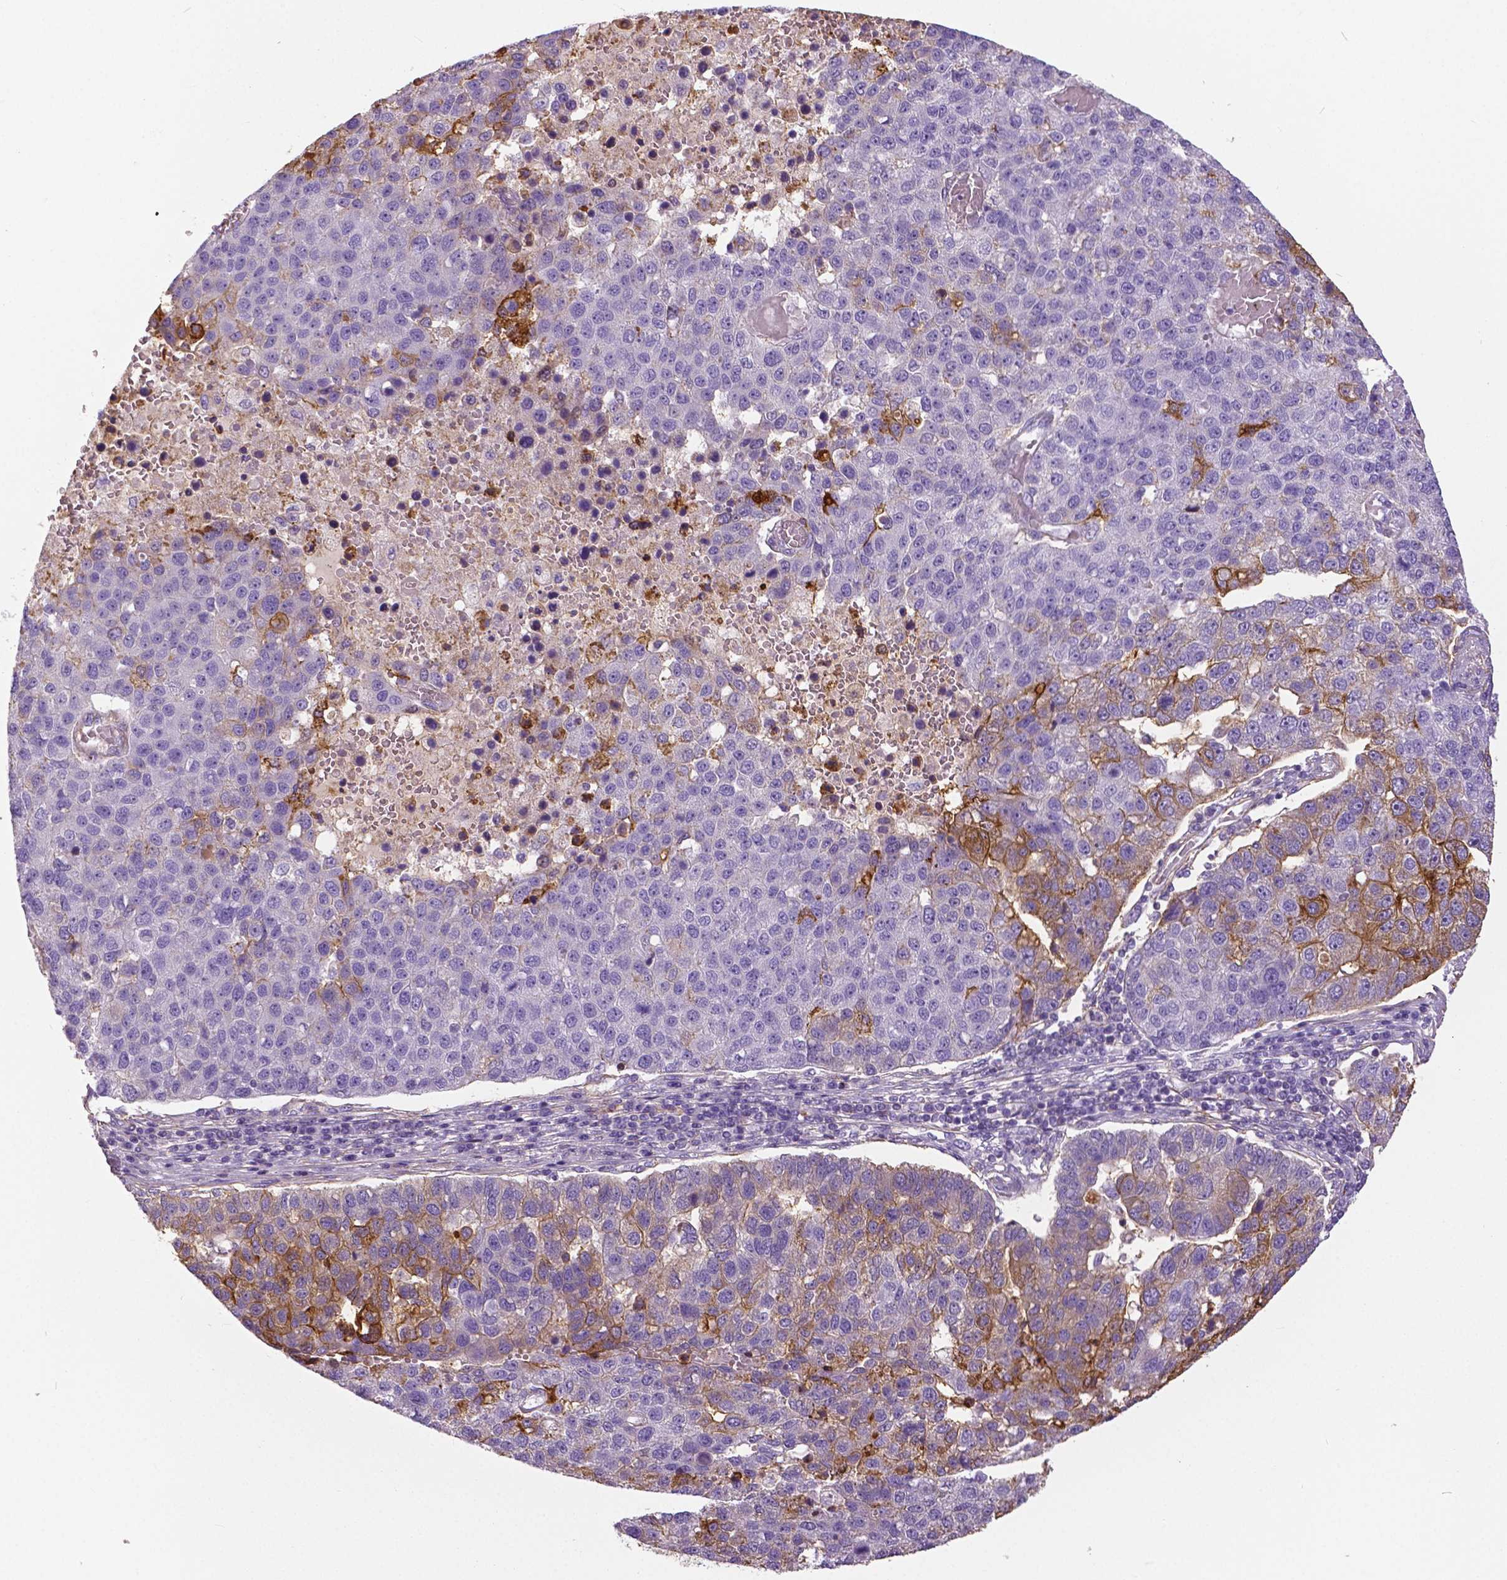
{"staining": {"intensity": "moderate", "quantity": "<25%", "location": "cytoplasmic/membranous"}, "tissue": "pancreatic cancer", "cell_type": "Tumor cells", "image_type": "cancer", "snomed": [{"axis": "morphology", "description": "Adenocarcinoma, NOS"}, {"axis": "topography", "description": "Pancreas"}], "caption": "Immunohistochemistry photomicrograph of adenocarcinoma (pancreatic) stained for a protein (brown), which exhibits low levels of moderate cytoplasmic/membranous expression in about <25% of tumor cells.", "gene": "ANXA13", "patient": {"sex": "female", "age": 61}}